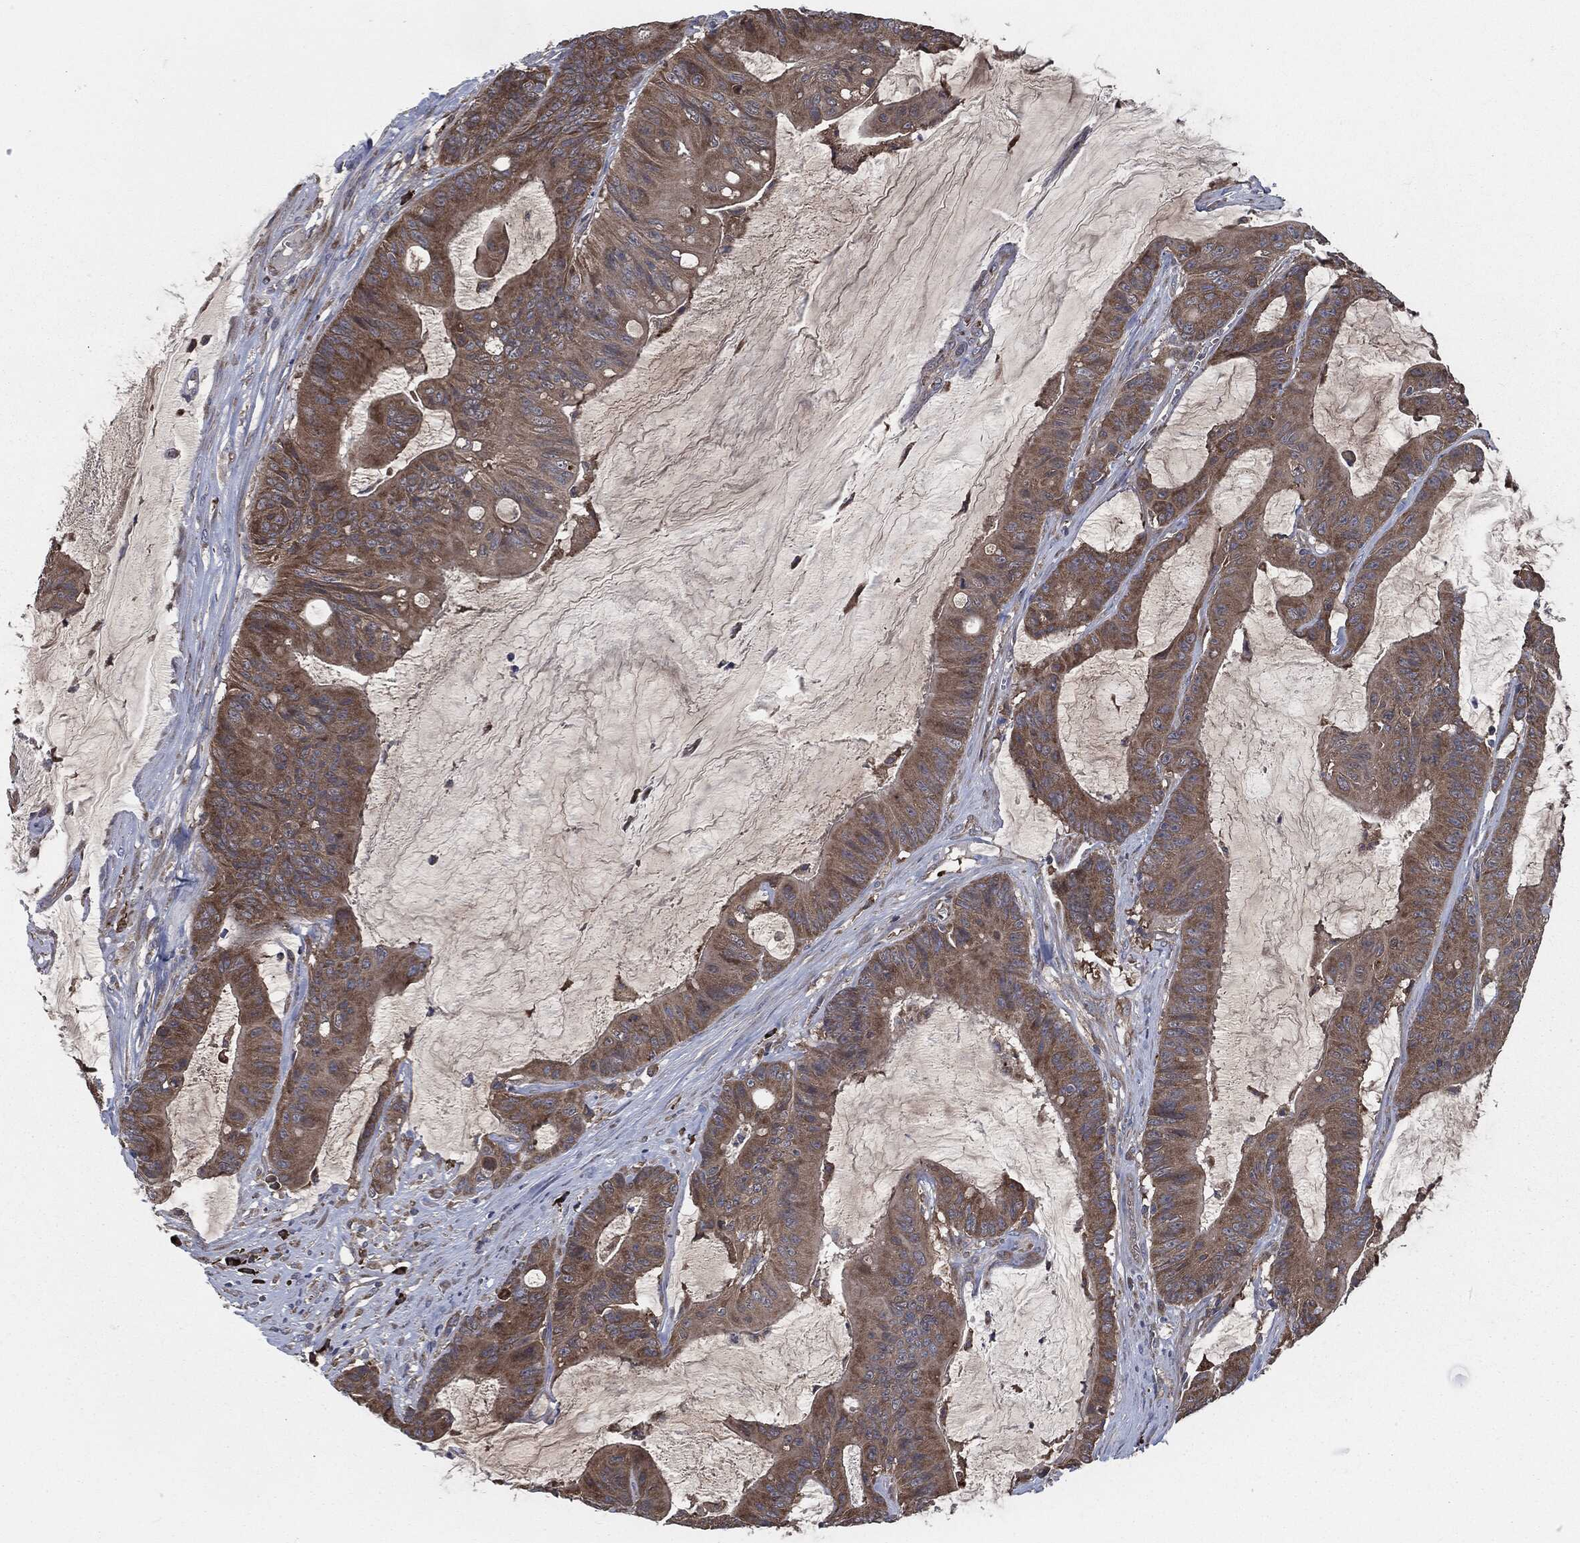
{"staining": {"intensity": "moderate", "quantity": ">75%", "location": "cytoplasmic/membranous"}, "tissue": "colorectal cancer", "cell_type": "Tumor cells", "image_type": "cancer", "snomed": [{"axis": "morphology", "description": "Adenocarcinoma, NOS"}, {"axis": "topography", "description": "Colon"}], "caption": "Protein analysis of colorectal adenocarcinoma tissue demonstrates moderate cytoplasmic/membranous expression in about >75% of tumor cells.", "gene": "PRDX4", "patient": {"sex": "female", "age": 69}}